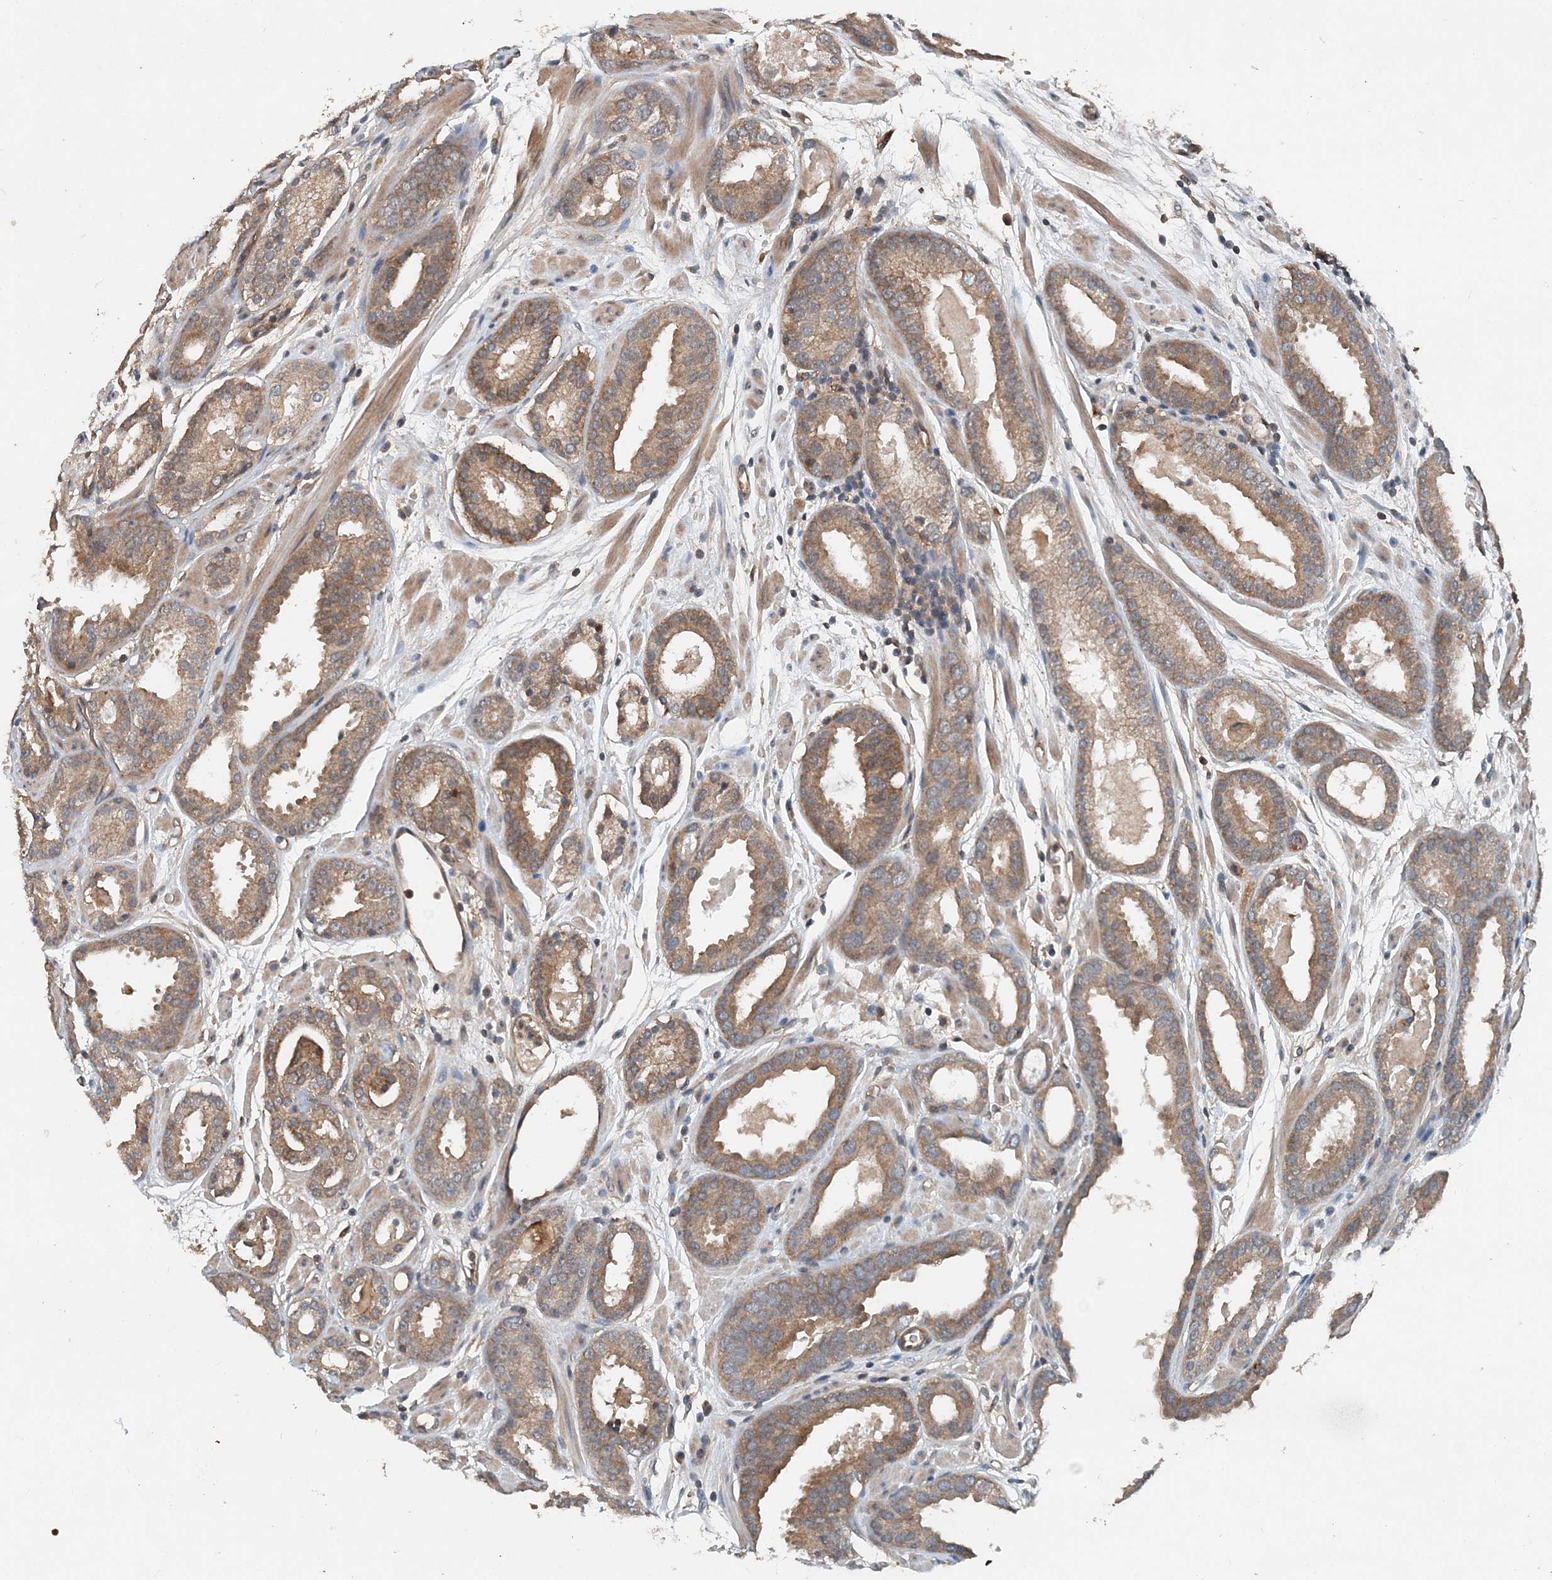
{"staining": {"intensity": "moderate", "quantity": ">75%", "location": "cytoplasmic/membranous"}, "tissue": "prostate cancer", "cell_type": "Tumor cells", "image_type": "cancer", "snomed": [{"axis": "morphology", "description": "Adenocarcinoma, Low grade"}, {"axis": "topography", "description": "Prostate"}], "caption": "This is an image of immunohistochemistry staining of prostate cancer, which shows moderate expression in the cytoplasmic/membranous of tumor cells.", "gene": "SMPD3", "patient": {"sex": "male", "age": 69}}